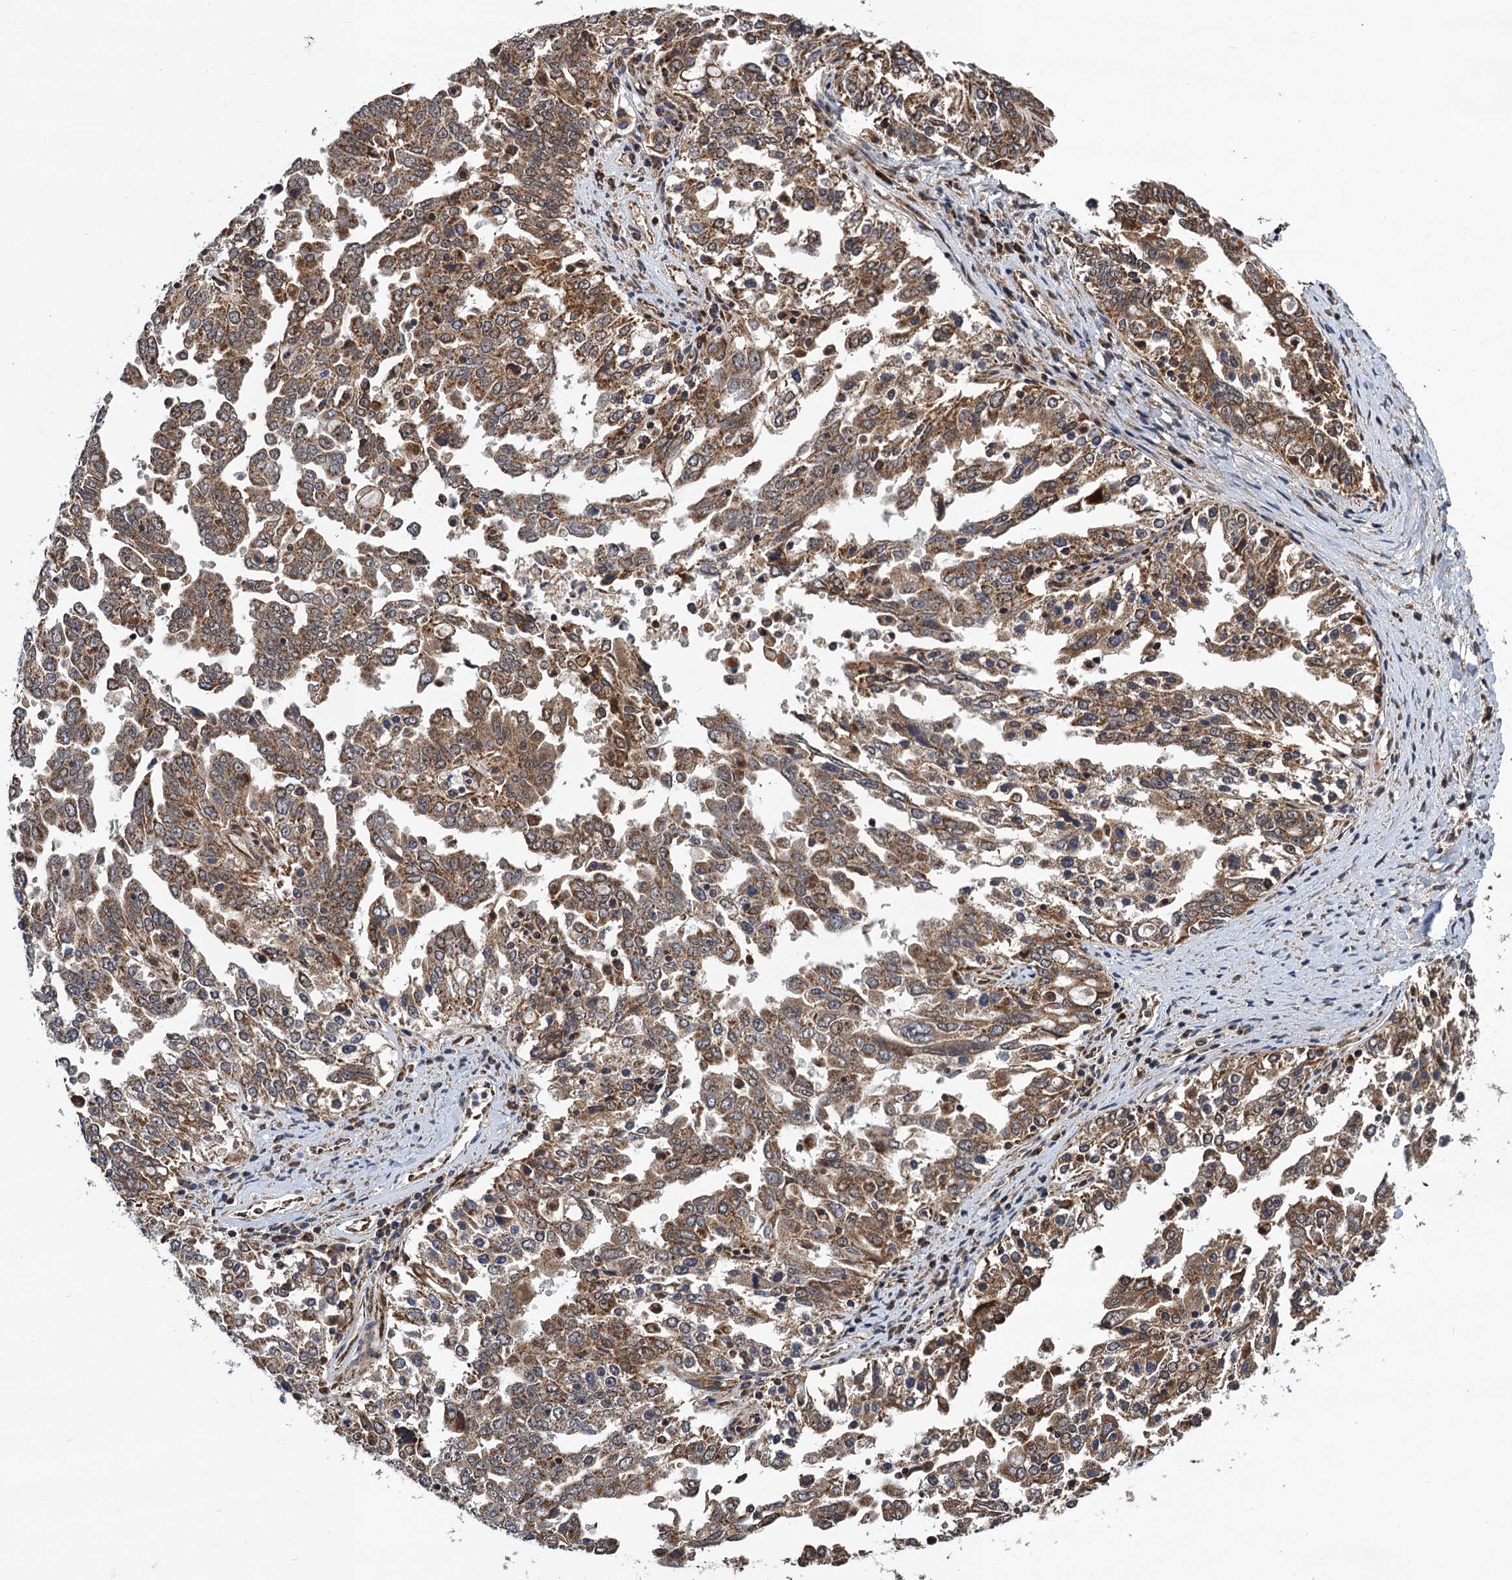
{"staining": {"intensity": "moderate", "quantity": ">75%", "location": "cytoplasmic/membranous"}, "tissue": "ovarian cancer", "cell_type": "Tumor cells", "image_type": "cancer", "snomed": [{"axis": "morphology", "description": "Carcinoma, endometroid"}, {"axis": "topography", "description": "Ovary"}], "caption": "Ovarian cancer (endometroid carcinoma) stained with a brown dye demonstrates moderate cytoplasmic/membranous positive expression in about >75% of tumor cells.", "gene": "CMPK2", "patient": {"sex": "female", "age": 62}}